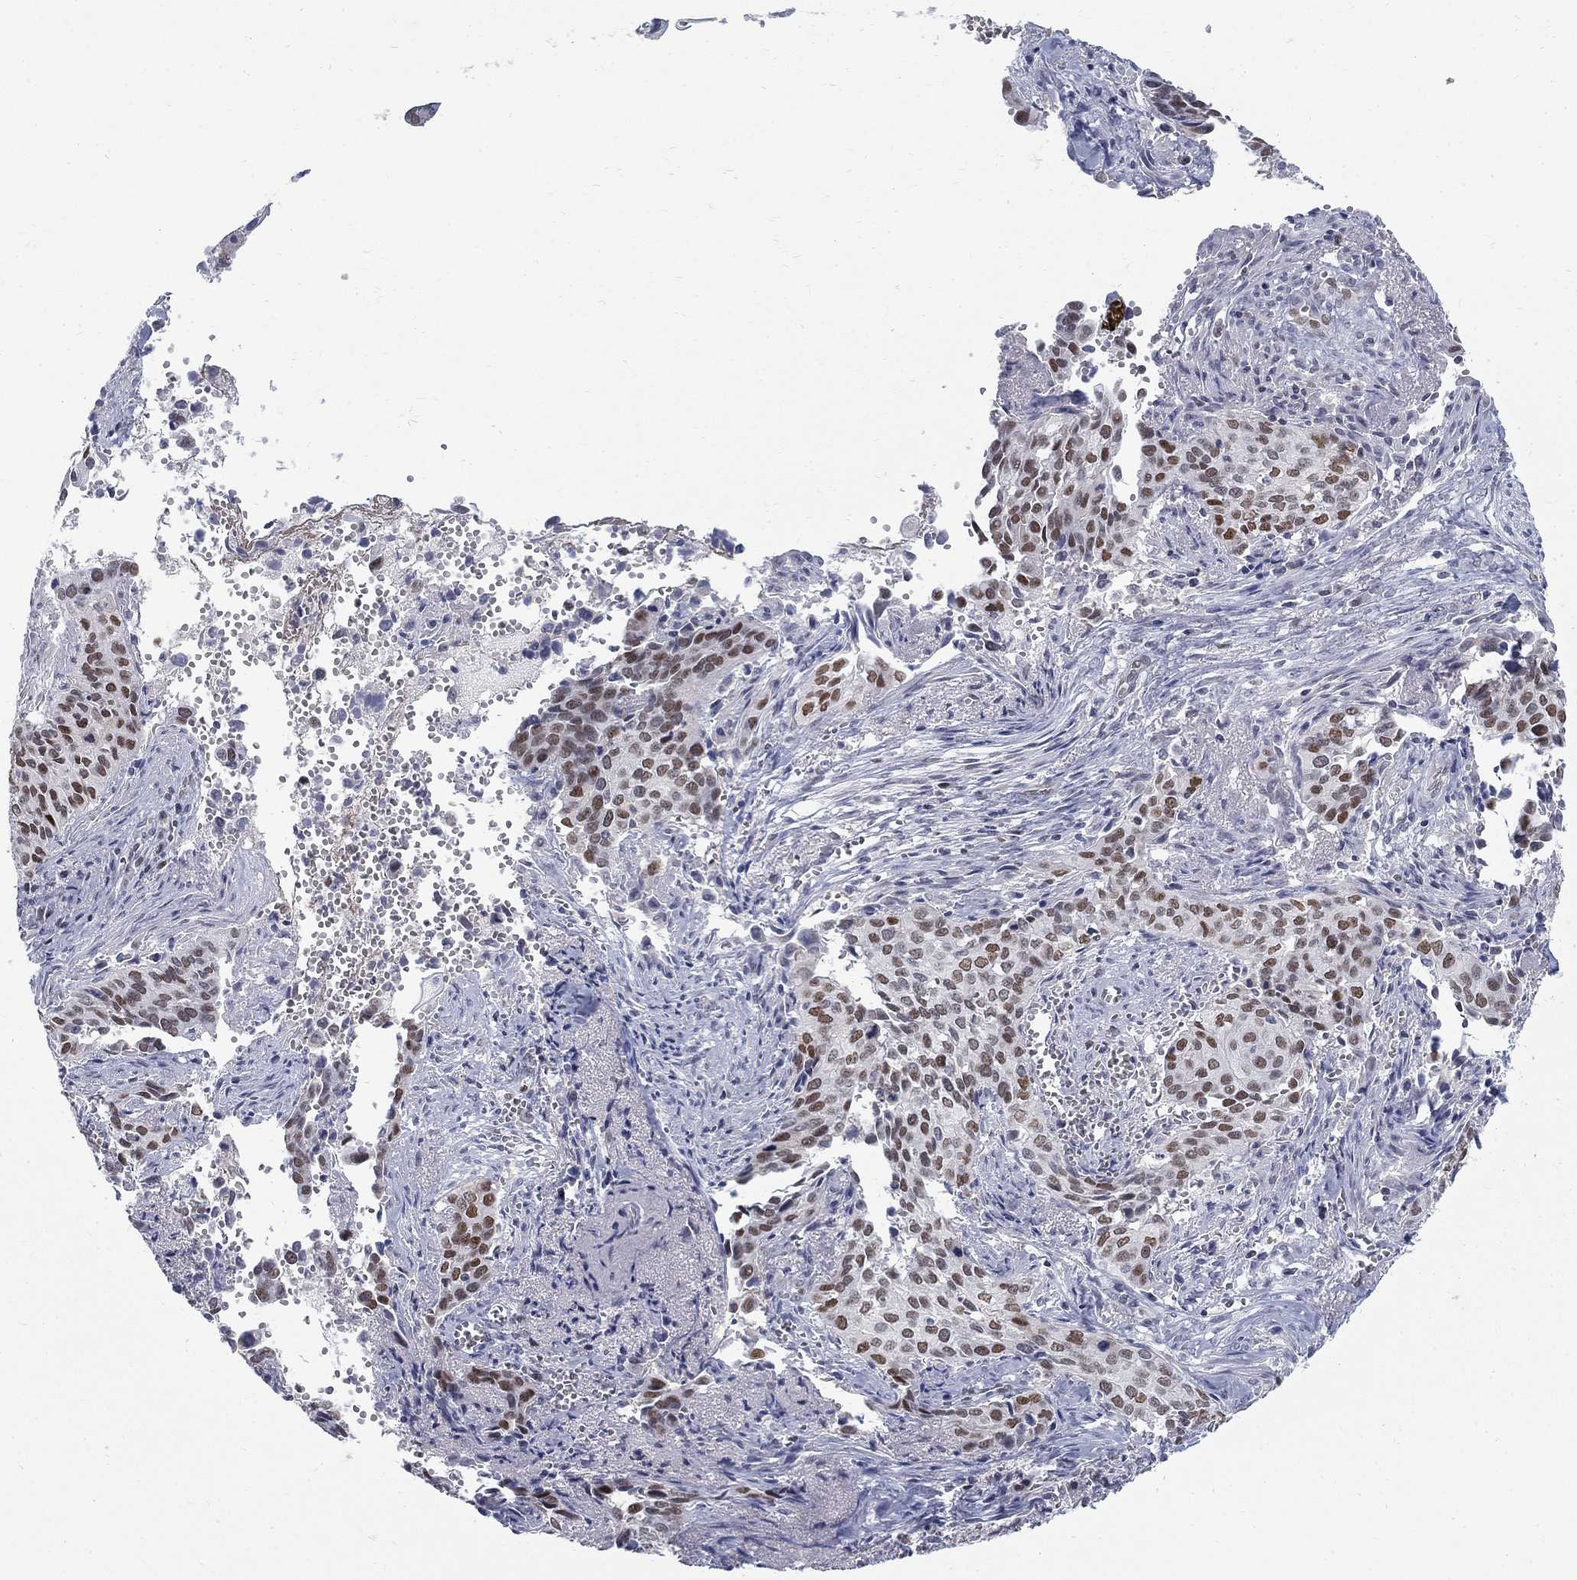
{"staining": {"intensity": "strong", "quantity": "25%-75%", "location": "nuclear"}, "tissue": "cervical cancer", "cell_type": "Tumor cells", "image_type": "cancer", "snomed": [{"axis": "morphology", "description": "Squamous cell carcinoma, NOS"}, {"axis": "topography", "description": "Cervix"}], "caption": "Squamous cell carcinoma (cervical) tissue demonstrates strong nuclear positivity in about 25%-75% of tumor cells, visualized by immunohistochemistry. (DAB IHC with brightfield microscopy, high magnification).", "gene": "GCFC2", "patient": {"sex": "female", "age": 29}}